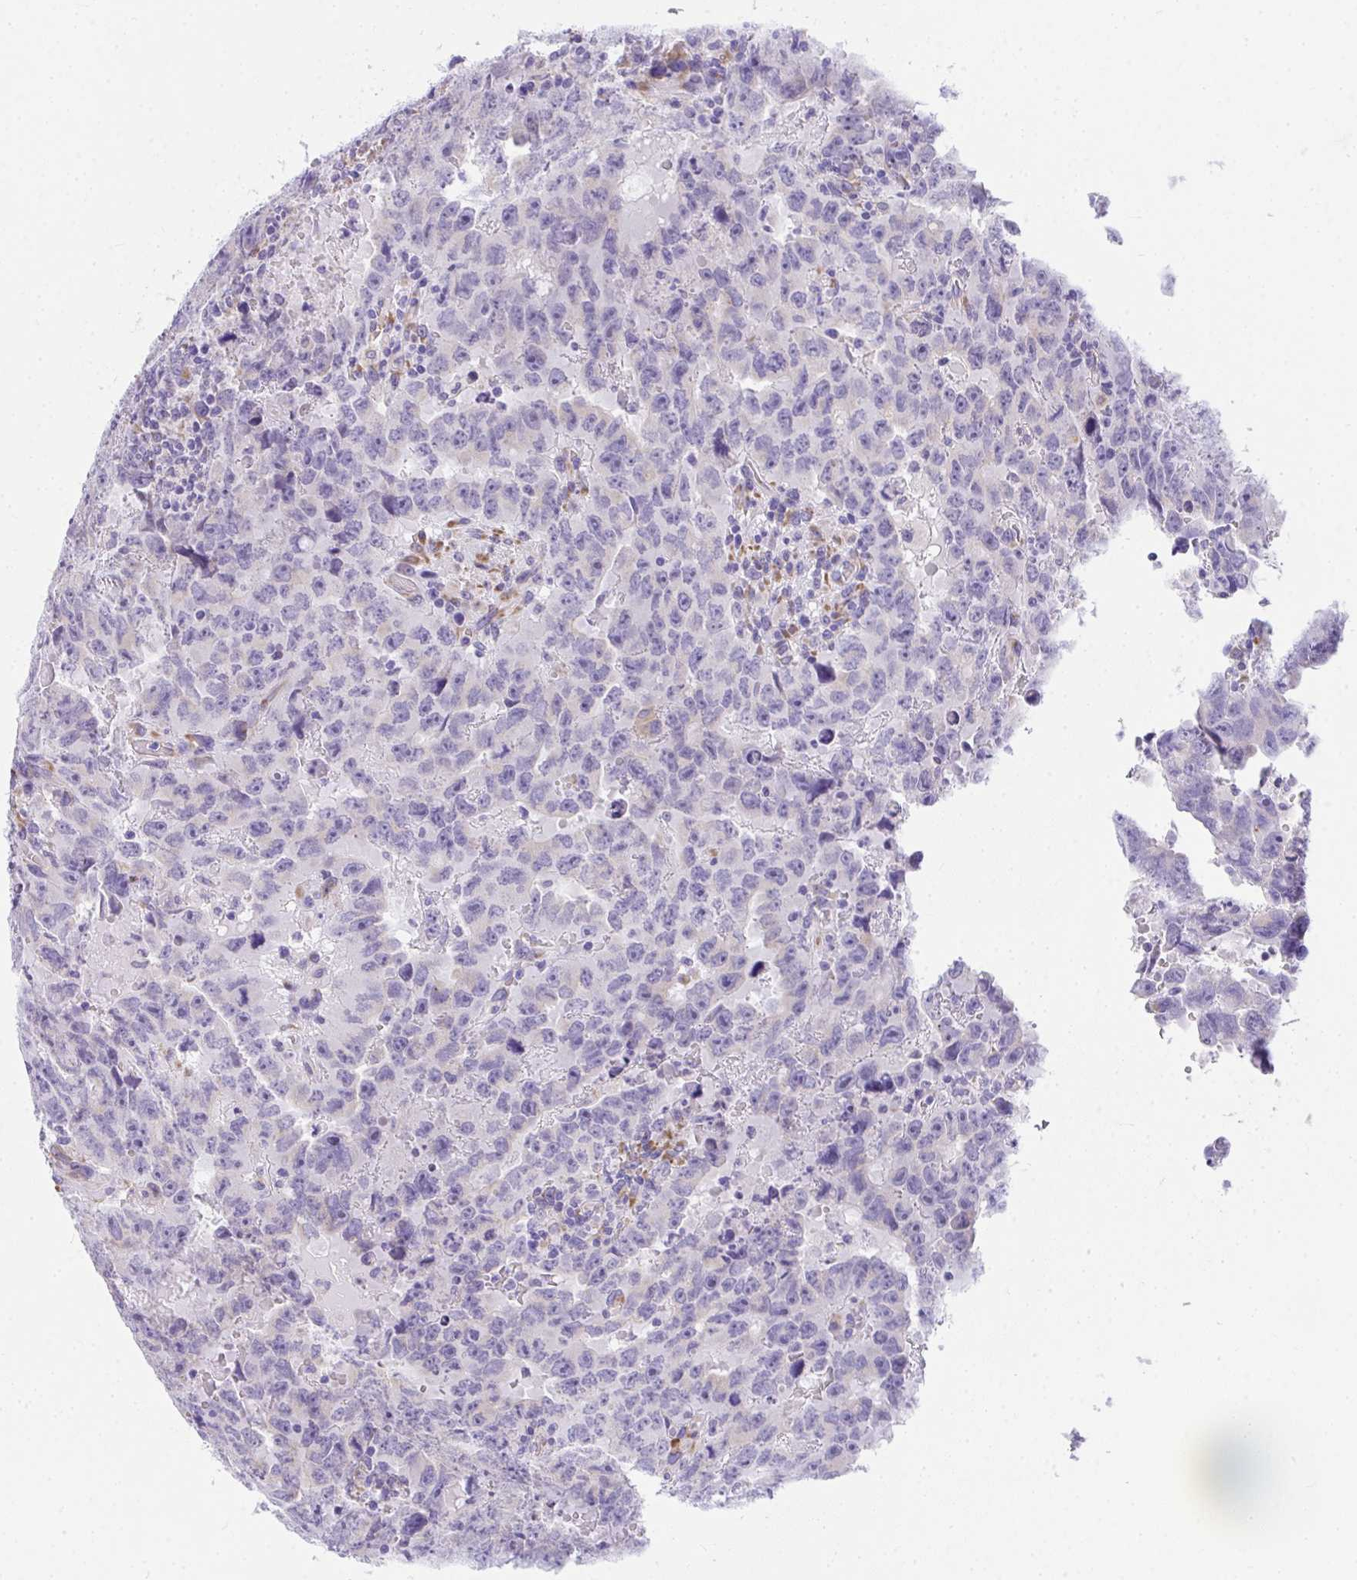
{"staining": {"intensity": "negative", "quantity": "none", "location": "none"}, "tissue": "testis cancer", "cell_type": "Tumor cells", "image_type": "cancer", "snomed": [{"axis": "morphology", "description": "Carcinoma, Embryonal, NOS"}, {"axis": "topography", "description": "Testis"}], "caption": "DAB (3,3'-diaminobenzidine) immunohistochemical staining of testis embryonal carcinoma shows no significant expression in tumor cells.", "gene": "ADRA2C", "patient": {"sex": "male", "age": 24}}